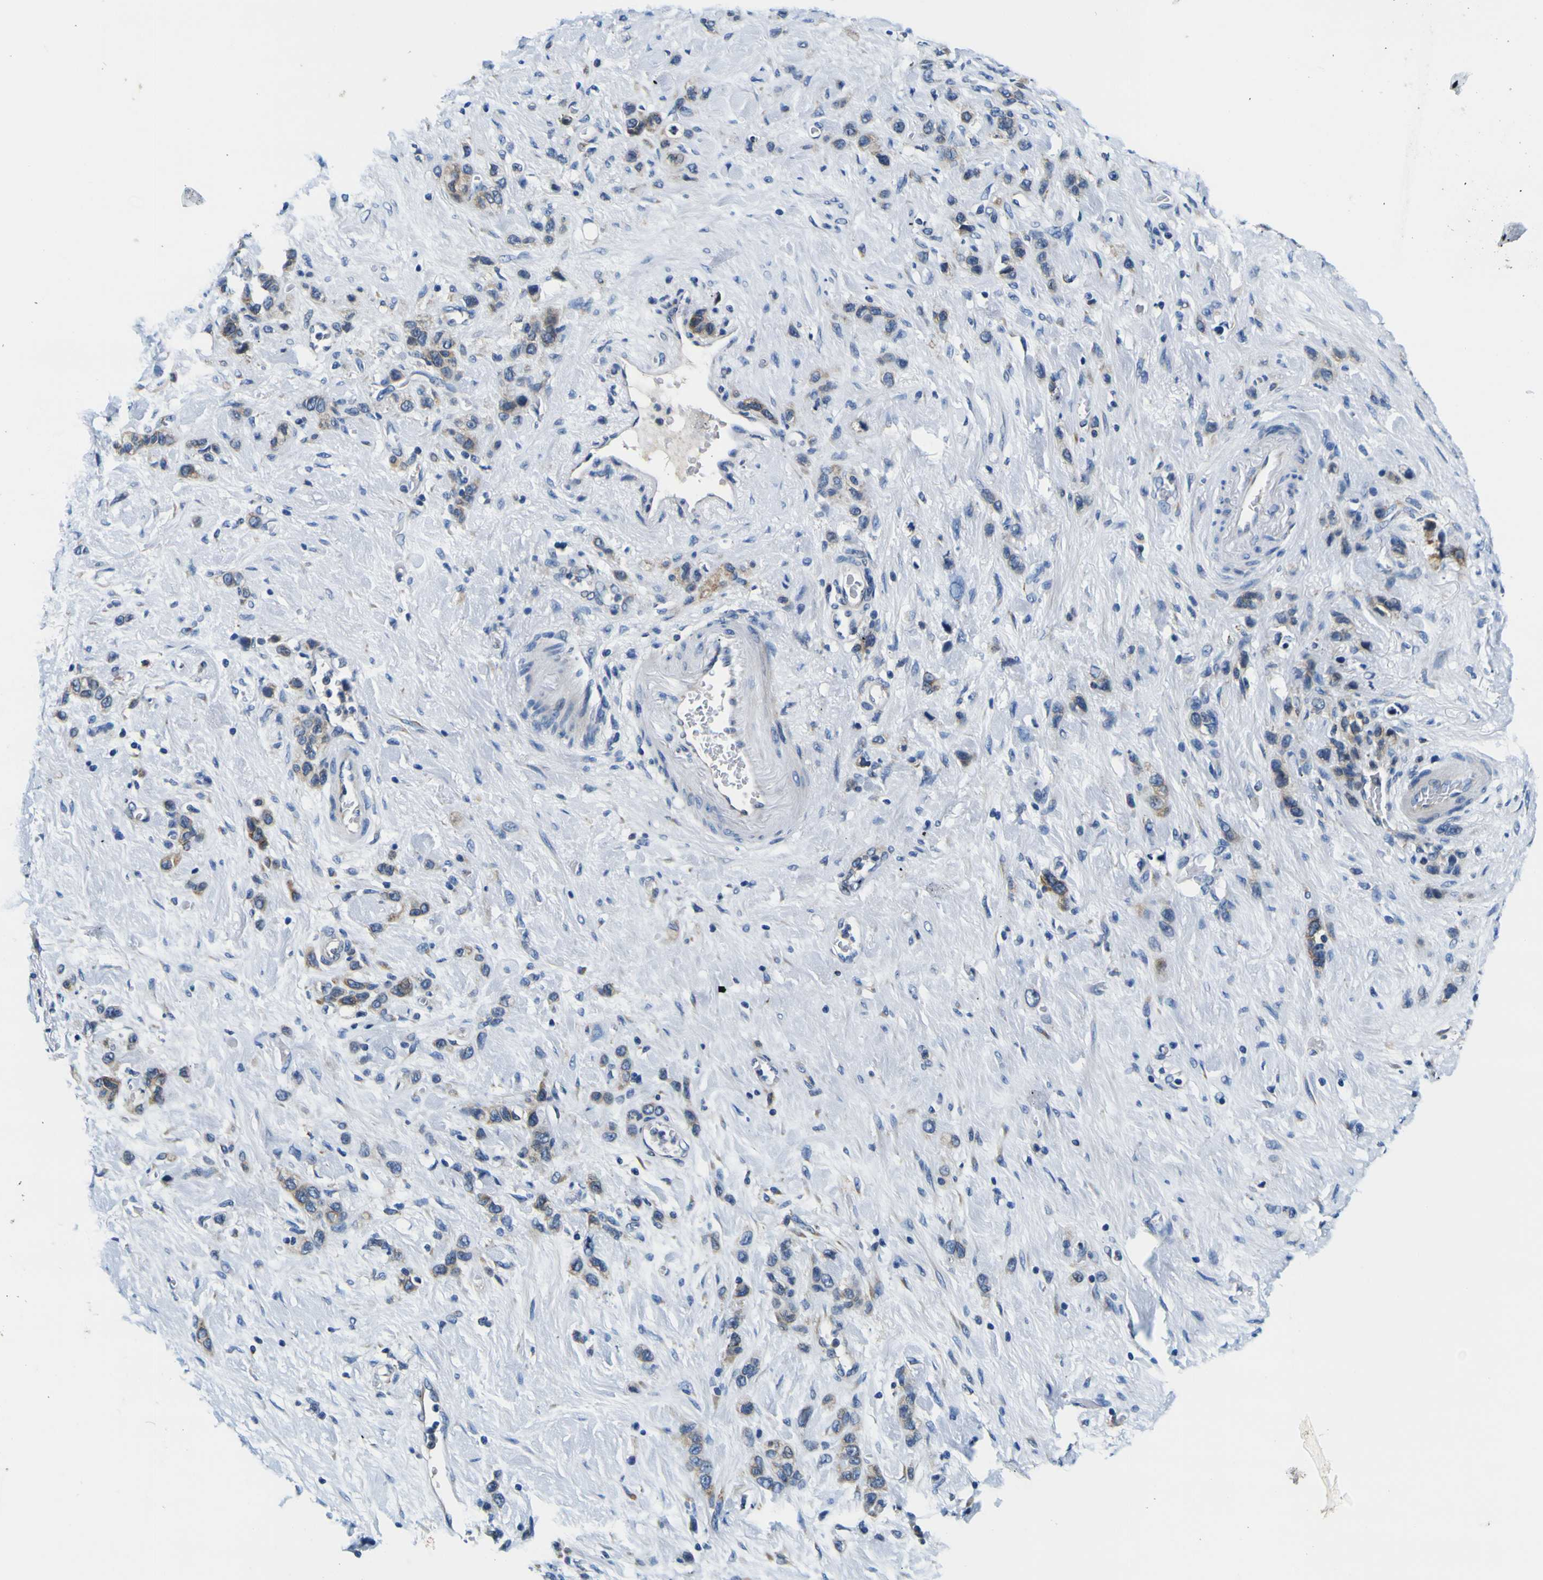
{"staining": {"intensity": "moderate", "quantity": "<25%", "location": "cytoplasmic/membranous"}, "tissue": "stomach cancer", "cell_type": "Tumor cells", "image_type": "cancer", "snomed": [{"axis": "morphology", "description": "Adenocarcinoma, NOS"}, {"axis": "morphology", "description": "Adenocarcinoma, High grade"}, {"axis": "topography", "description": "Stomach, upper"}, {"axis": "topography", "description": "Stomach, lower"}], "caption": "Immunohistochemical staining of human stomach cancer (high-grade adenocarcinoma) demonstrates low levels of moderate cytoplasmic/membranous protein expression in approximately <25% of tumor cells.", "gene": "NLRP3", "patient": {"sex": "female", "age": 65}}